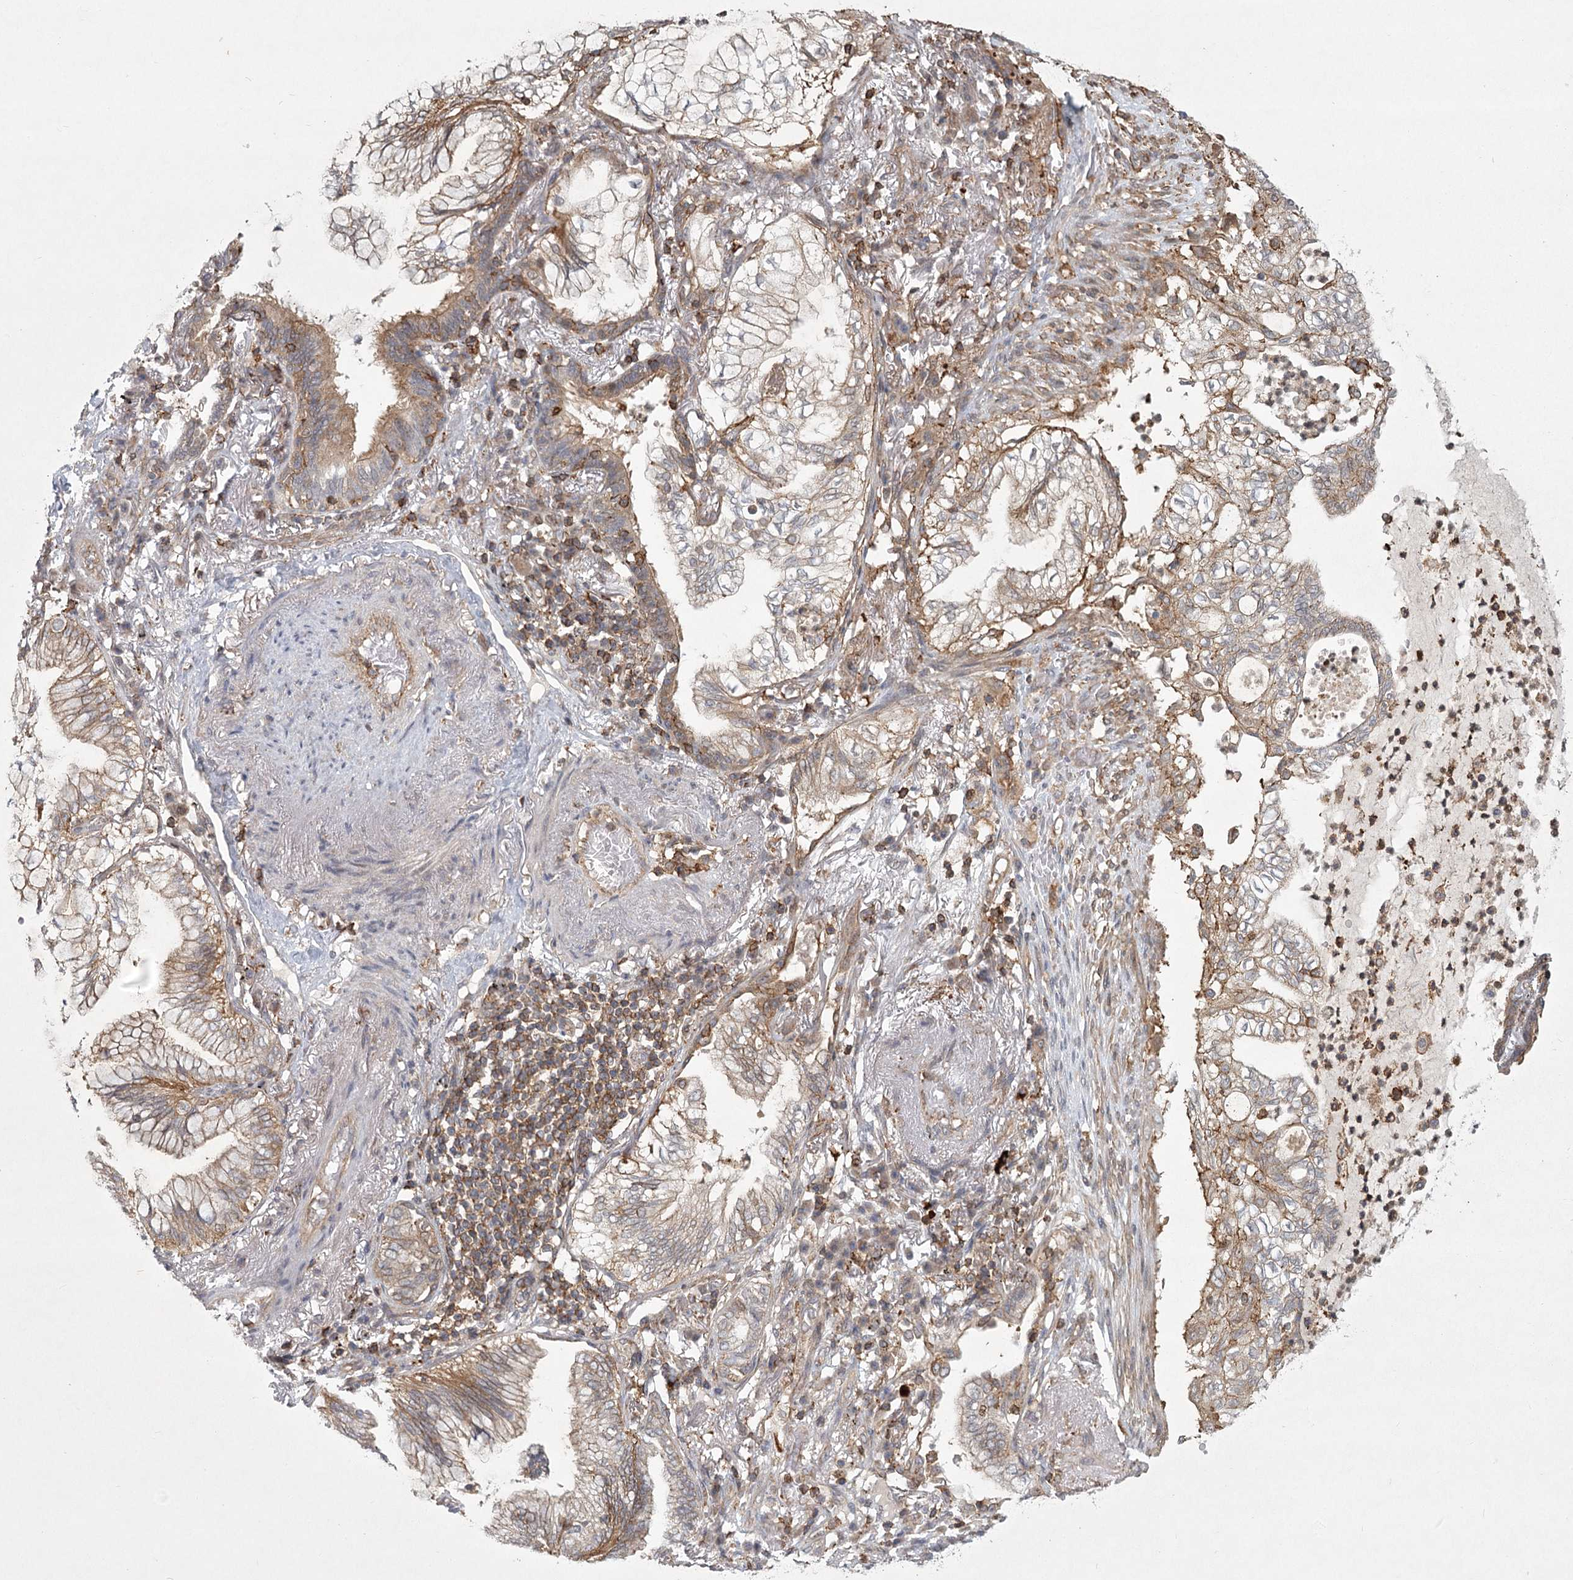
{"staining": {"intensity": "moderate", "quantity": "<25%", "location": "cytoplasmic/membranous"}, "tissue": "lung cancer", "cell_type": "Tumor cells", "image_type": "cancer", "snomed": [{"axis": "morphology", "description": "Adenocarcinoma, NOS"}, {"axis": "topography", "description": "Lung"}], "caption": "Protein staining displays moderate cytoplasmic/membranous positivity in approximately <25% of tumor cells in lung cancer (adenocarcinoma).", "gene": "MEPE", "patient": {"sex": "female", "age": 70}}